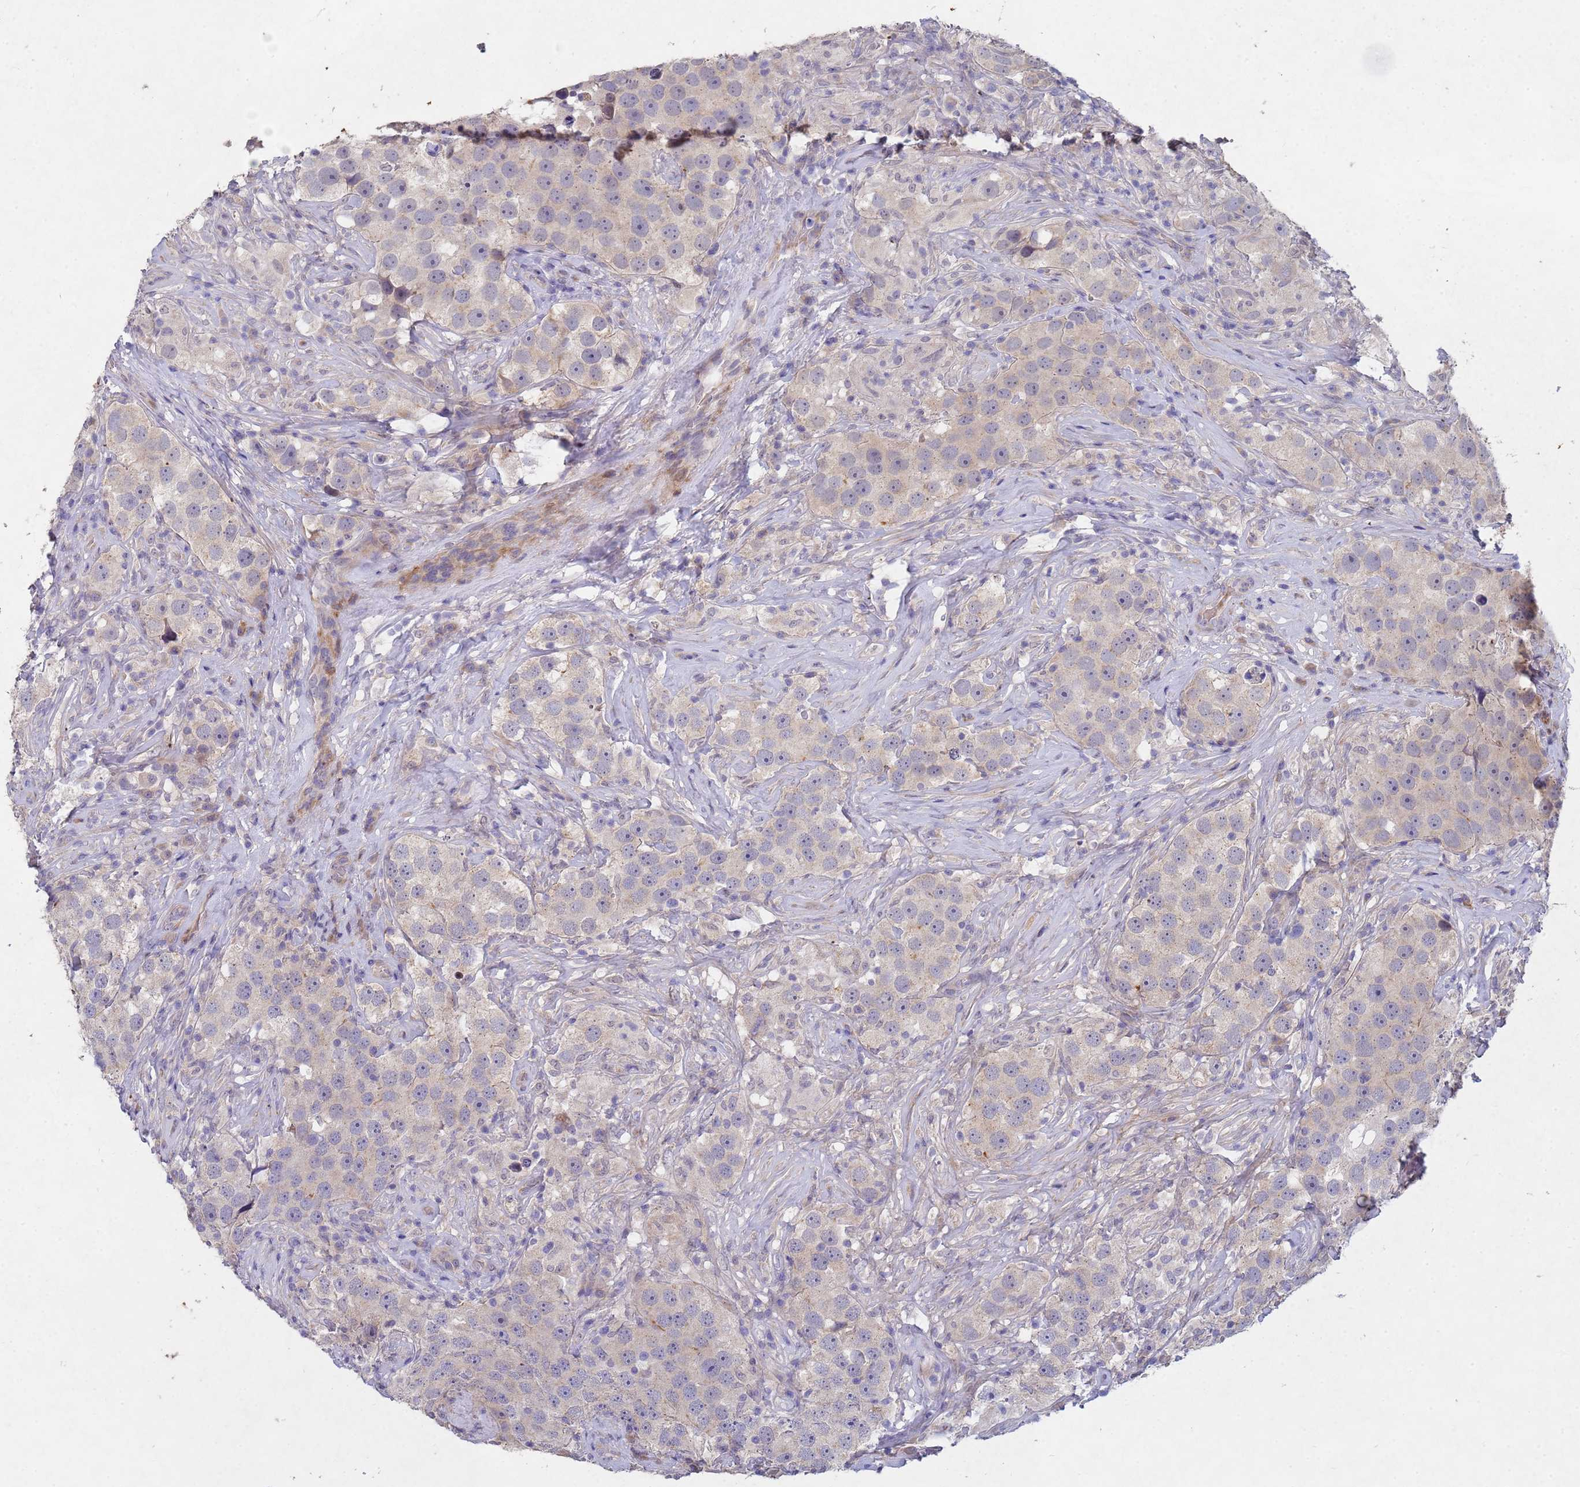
{"staining": {"intensity": "negative", "quantity": "none", "location": "none"}, "tissue": "testis cancer", "cell_type": "Tumor cells", "image_type": "cancer", "snomed": [{"axis": "morphology", "description": "Seminoma, NOS"}, {"axis": "topography", "description": "Testis"}], "caption": "Testis cancer (seminoma) stained for a protein using immunohistochemistry displays no expression tumor cells.", "gene": "TNPO2", "patient": {"sex": "male", "age": 49}}